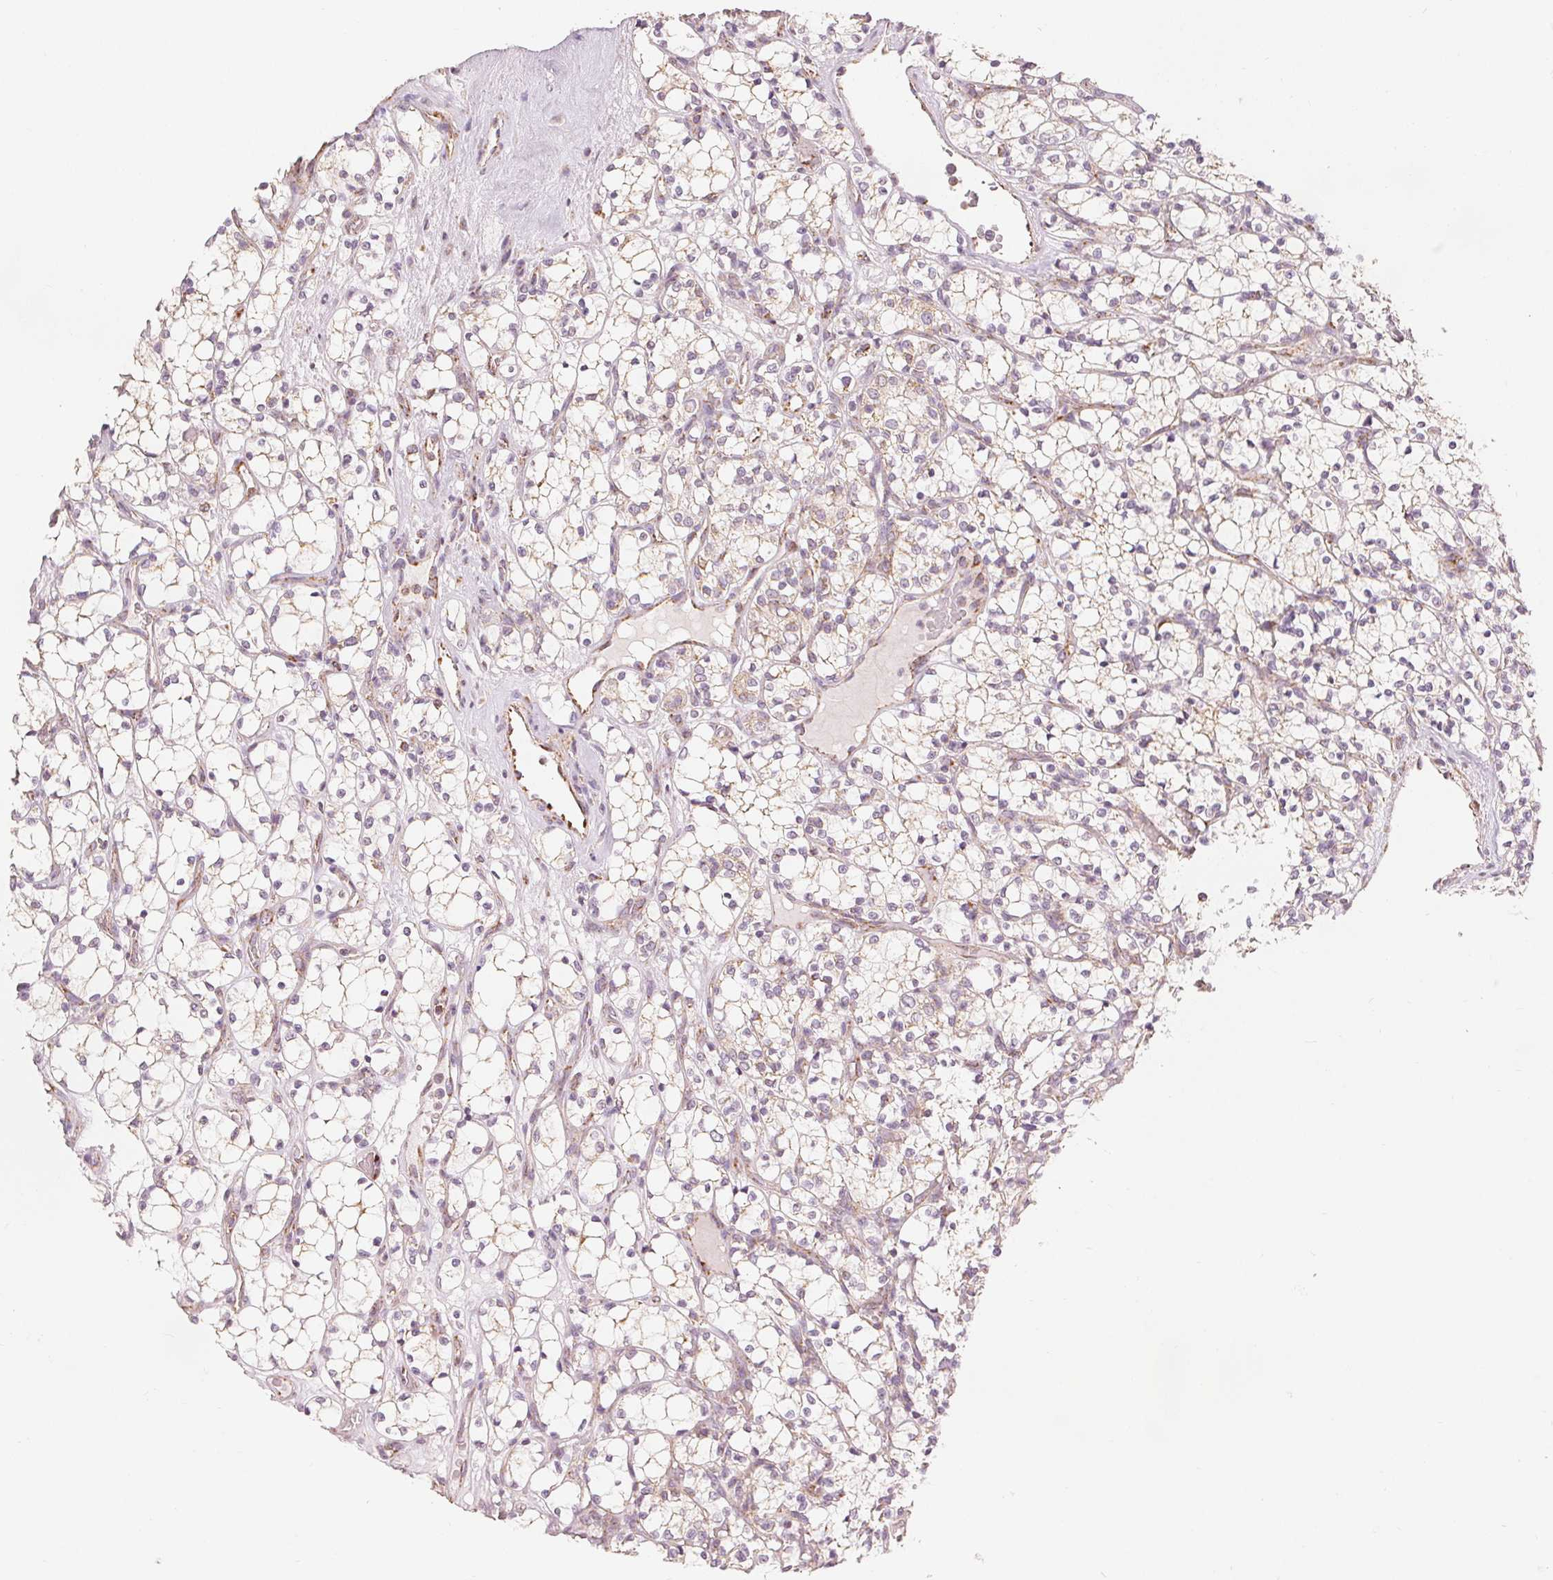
{"staining": {"intensity": "negative", "quantity": "none", "location": "none"}, "tissue": "renal cancer", "cell_type": "Tumor cells", "image_type": "cancer", "snomed": [{"axis": "morphology", "description": "Adenocarcinoma, NOS"}, {"axis": "topography", "description": "Kidney"}], "caption": "This is an immunohistochemistry micrograph of renal cancer (adenocarcinoma). There is no positivity in tumor cells.", "gene": "SDHB", "patient": {"sex": "female", "age": 69}}